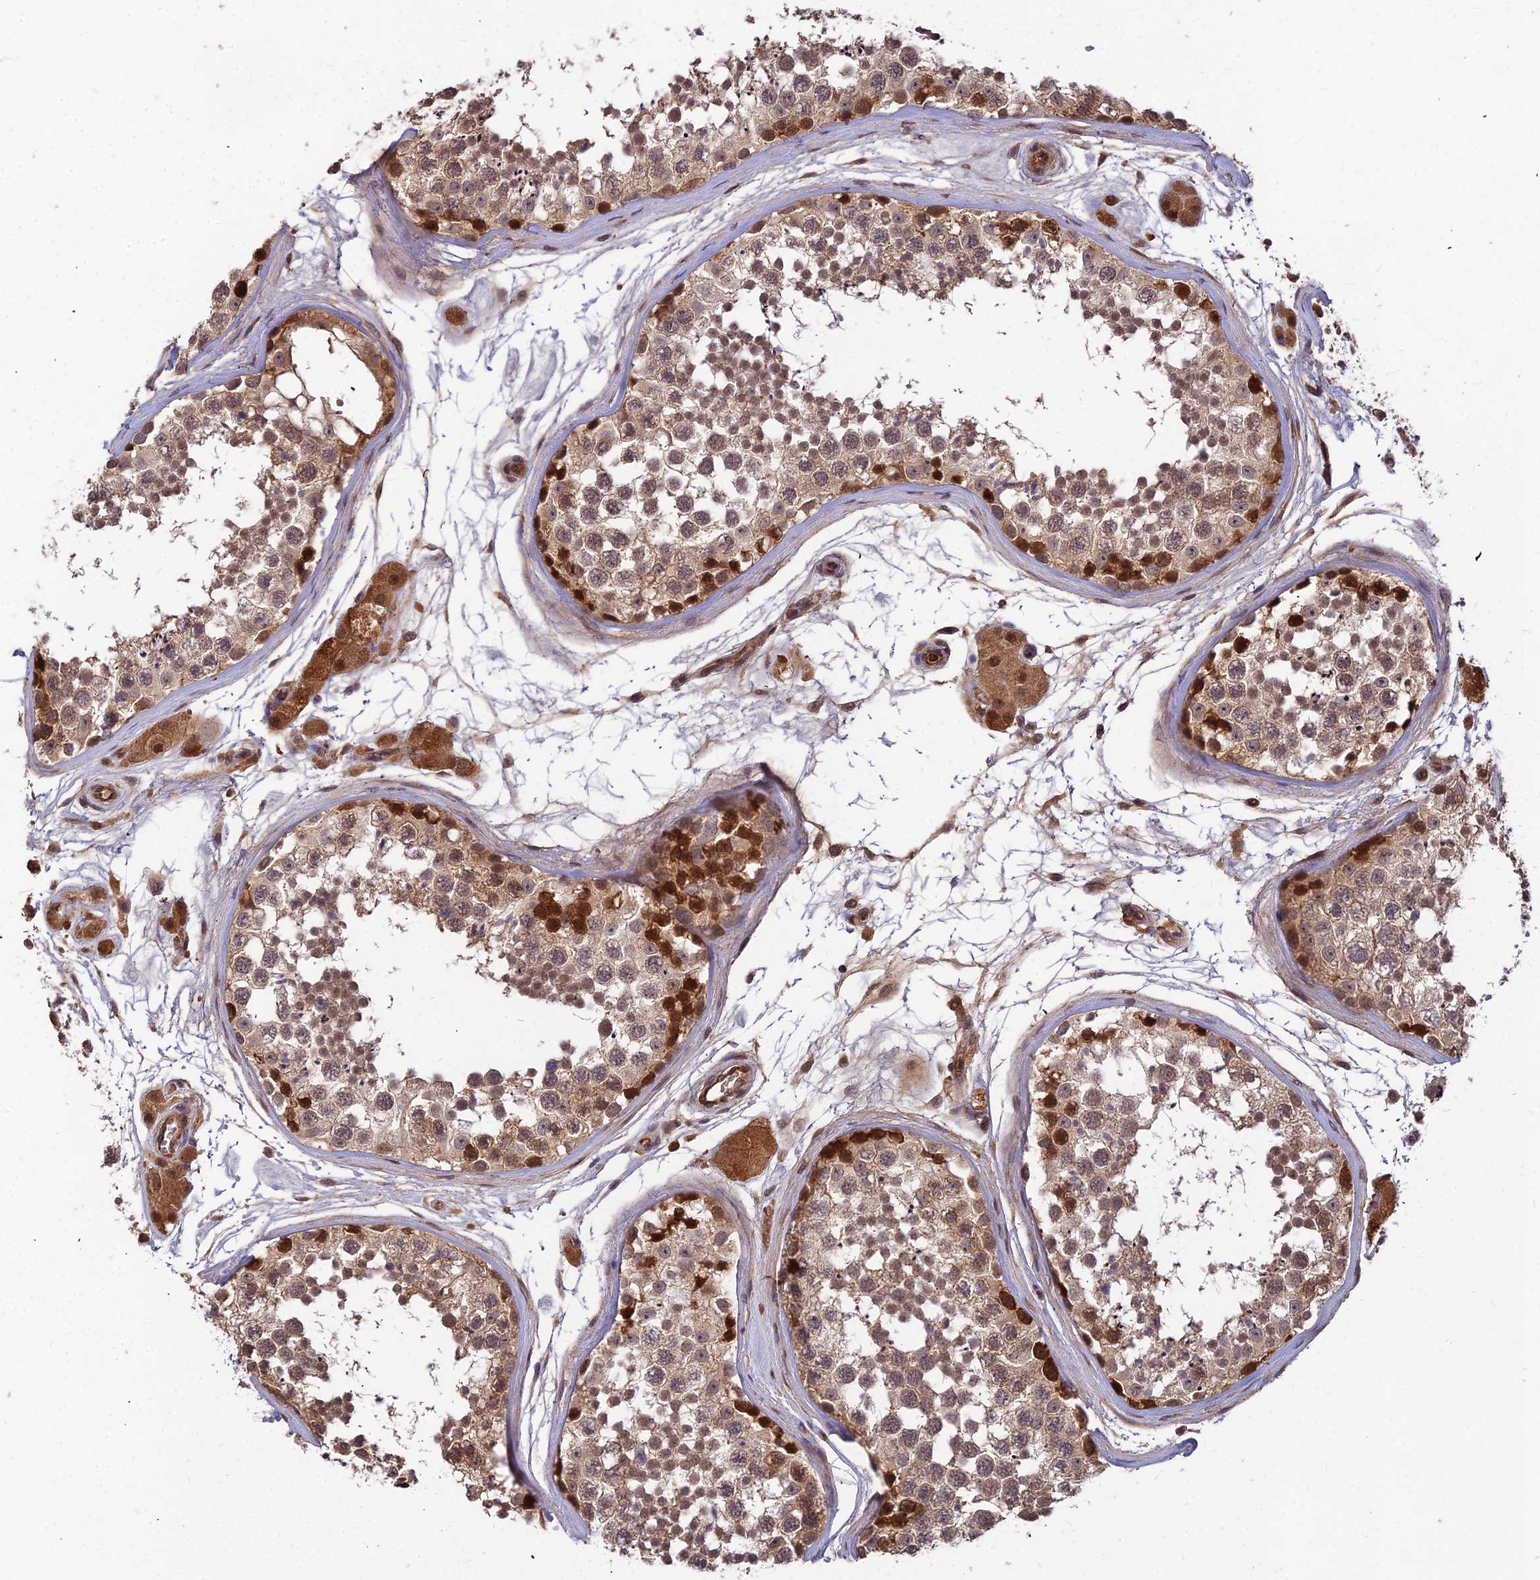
{"staining": {"intensity": "strong", "quantity": "25%-75%", "location": "cytoplasmic/membranous,nuclear"}, "tissue": "testis", "cell_type": "Cells in seminiferous ducts", "image_type": "normal", "snomed": [{"axis": "morphology", "description": "Normal tissue, NOS"}, {"axis": "topography", "description": "Testis"}], "caption": "Immunohistochemistry photomicrograph of benign human testis stained for a protein (brown), which displays high levels of strong cytoplasmic/membranous,nuclear expression in approximately 25%-75% of cells in seminiferous ducts.", "gene": "ZNF467", "patient": {"sex": "male", "age": 56}}